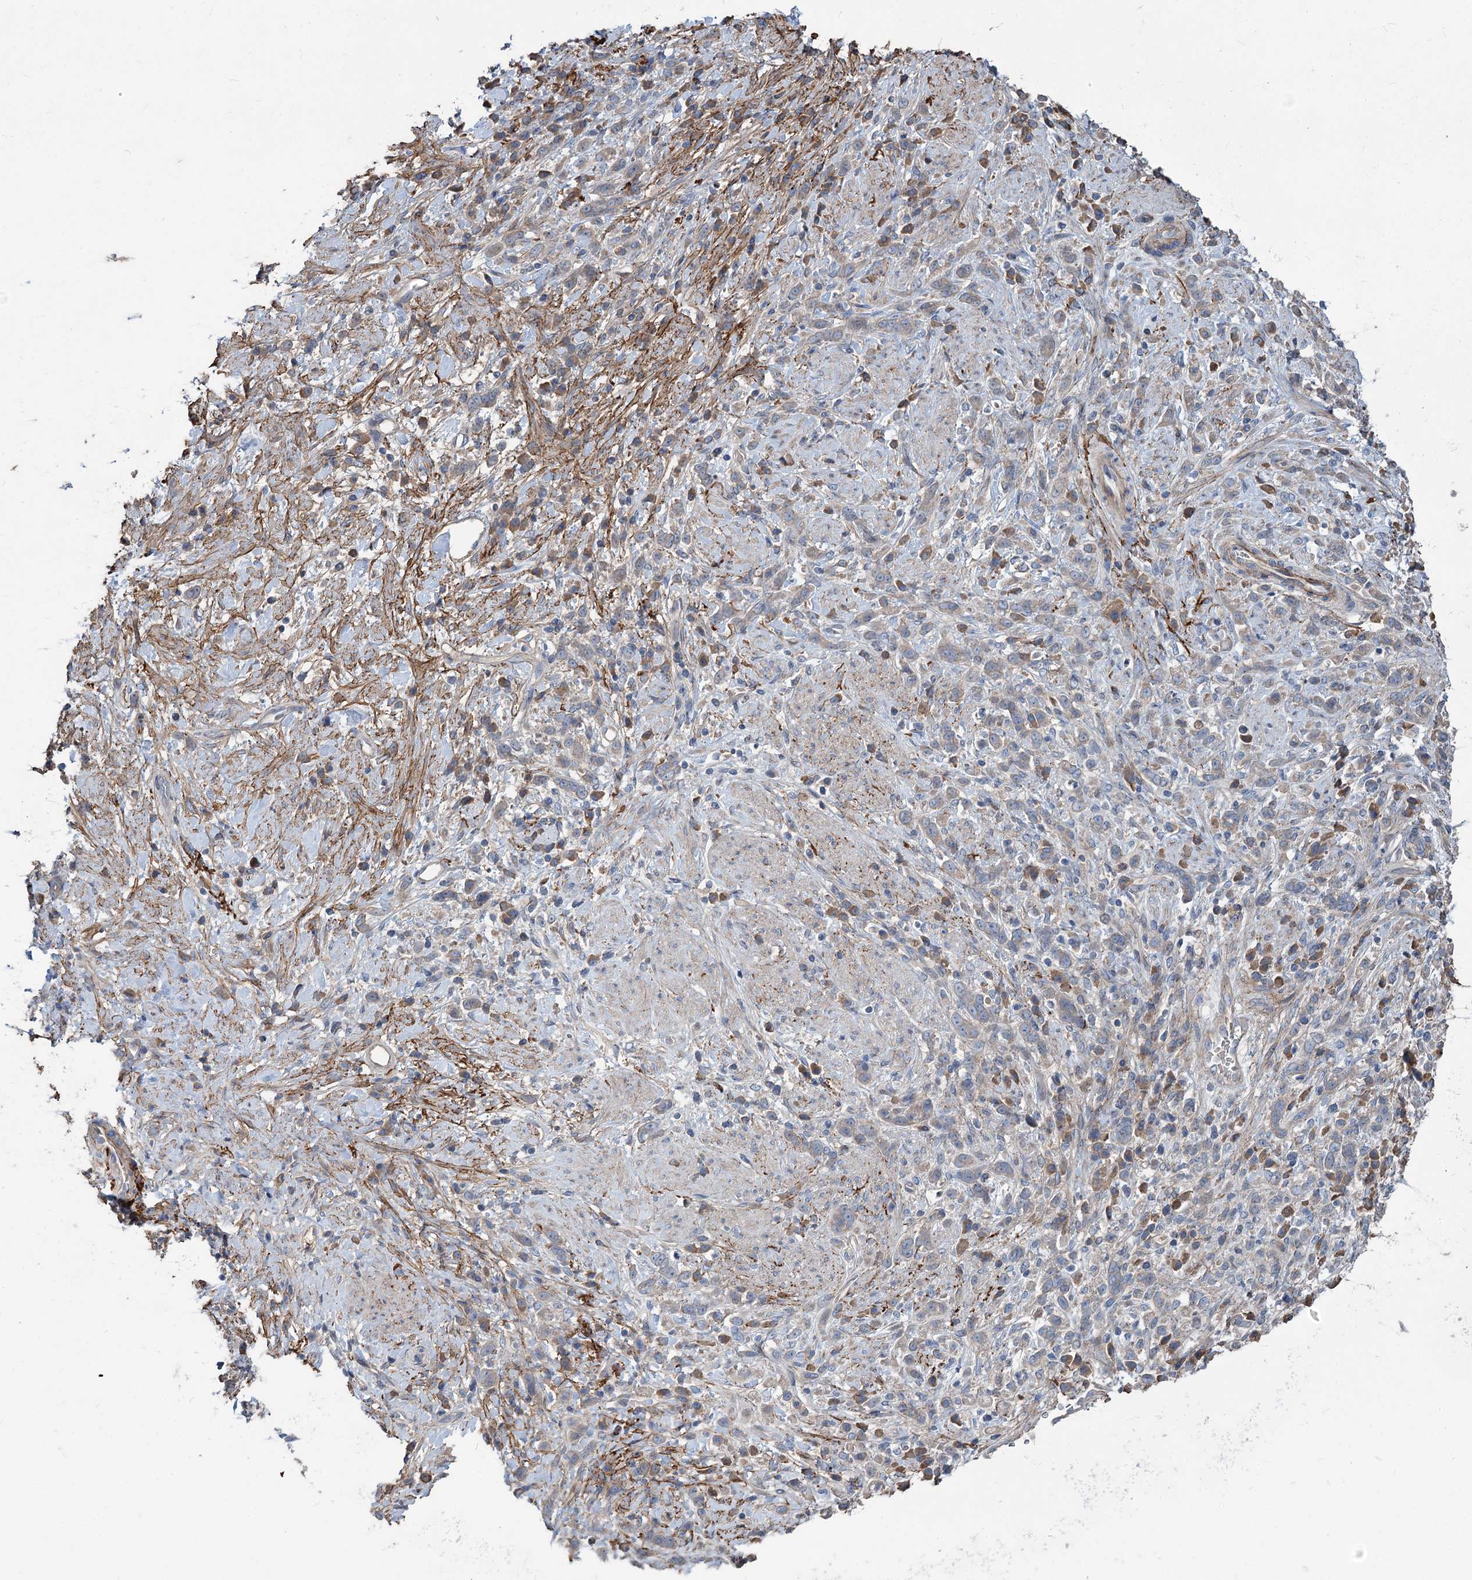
{"staining": {"intensity": "weak", "quantity": "<25%", "location": "cytoplasmic/membranous"}, "tissue": "stomach cancer", "cell_type": "Tumor cells", "image_type": "cancer", "snomed": [{"axis": "morphology", "description": "Adenocarcinoma, NOS"}, {"axis": "topography", "description": "Stomach"}], "caption": "Protein analysis of stomach cancer (adenocarcinoma) exhibits no significant expression in tumor cells.", "gene": "URAD", "patient": {"sex": "female", "age": 60}}